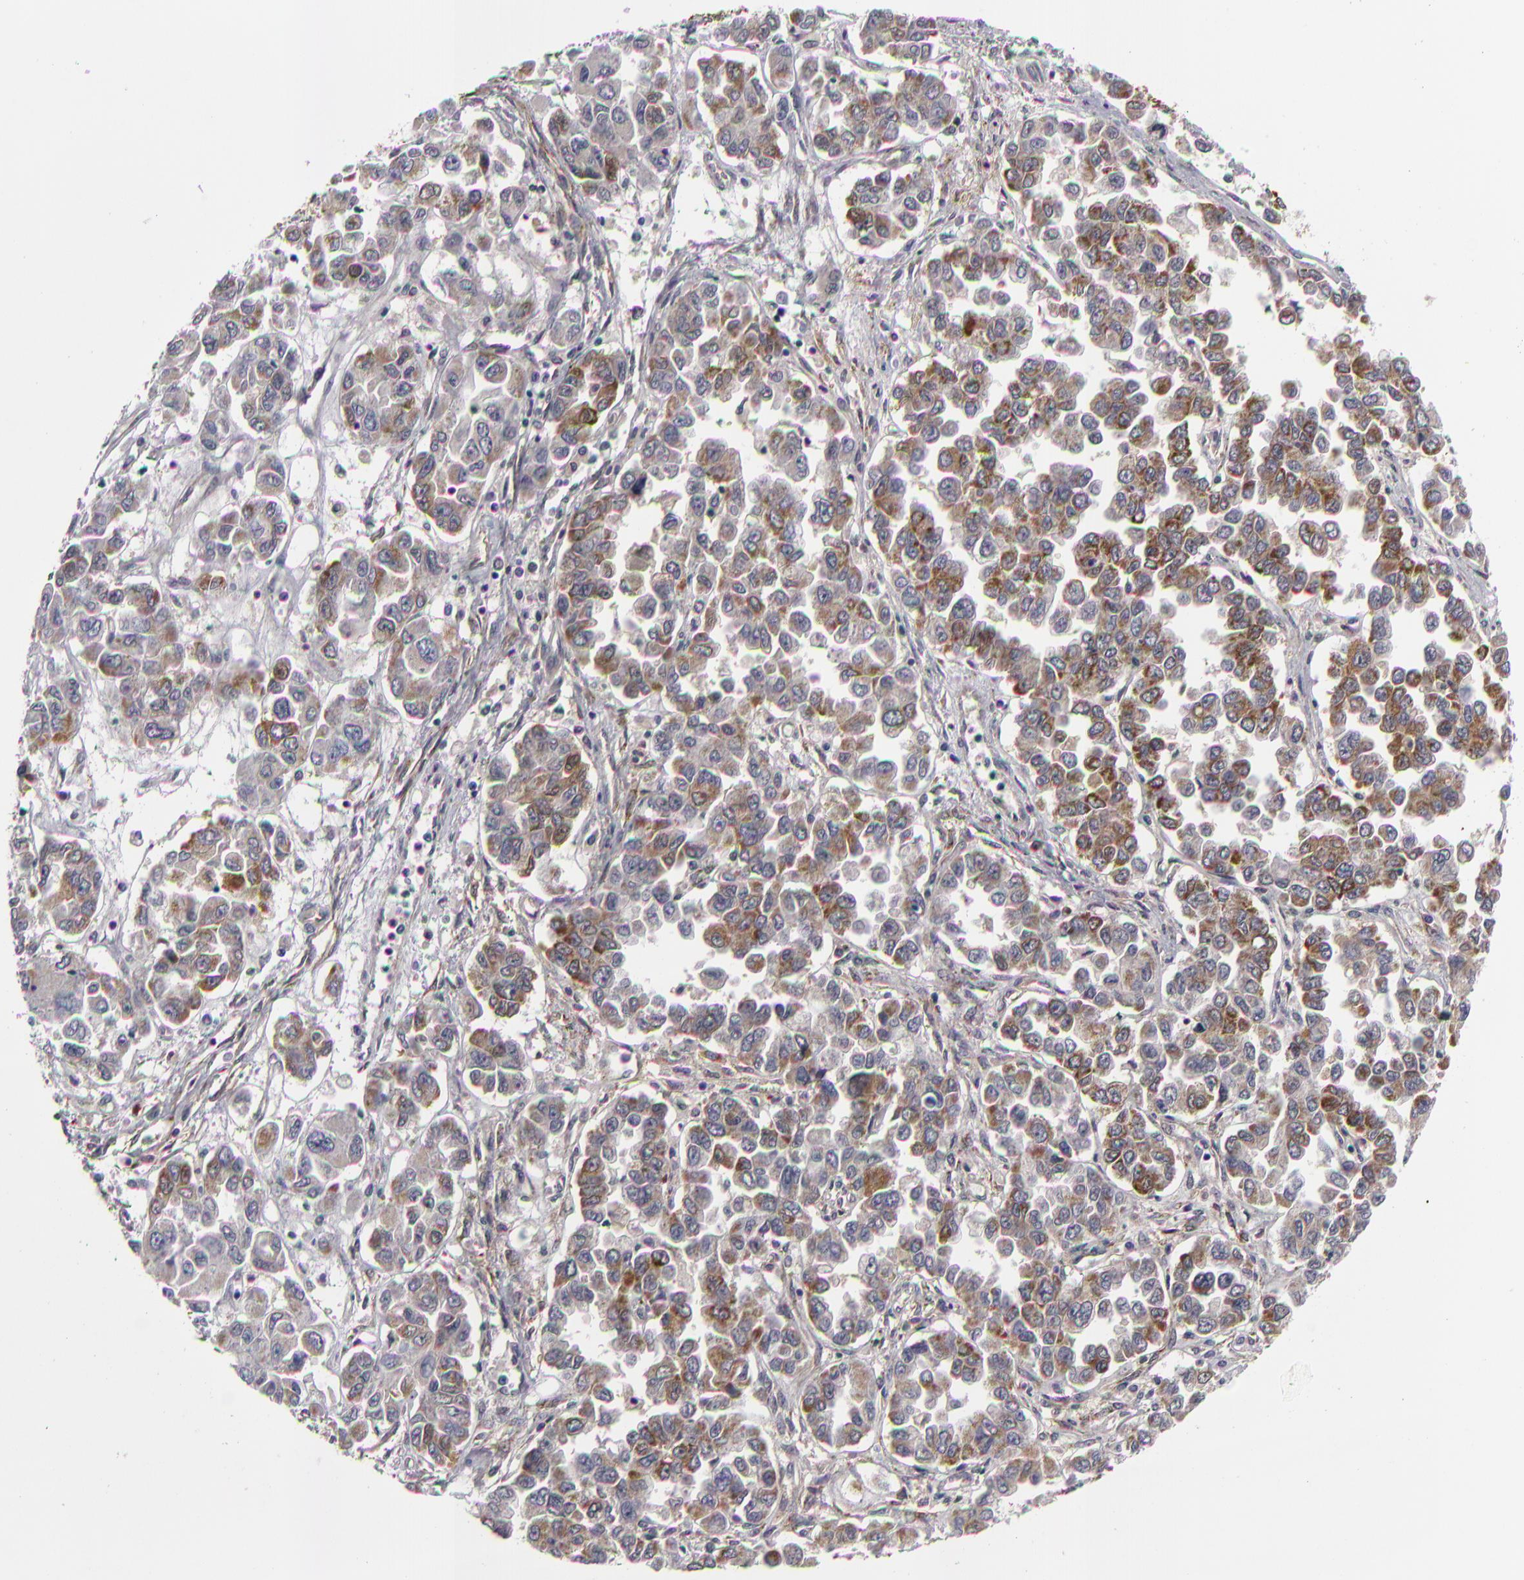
{"staining": {"intensity": "weak", "quantity": "<25%", "location": "cytoplasmic/membranous"}, "tissue": "ovarian cancer", "cell_type": "Tumor cells", "image_type": "cancer", "snomed": [{"axis": "morphology", "description": "Cystadenocarcinoma, serous, NOS"}, {"axis": "topography", "description": "Ovary"}], "caption": "Immunohistochemistry (IHC) histopathology image of neoplastic tissue: human ovarian serous cystadenocarcinoma stained with DAB demonstrates no significant protein staining in tumor cells.", "gene": "ALCAM", "patient": {"sex": "female", "age": 84}}